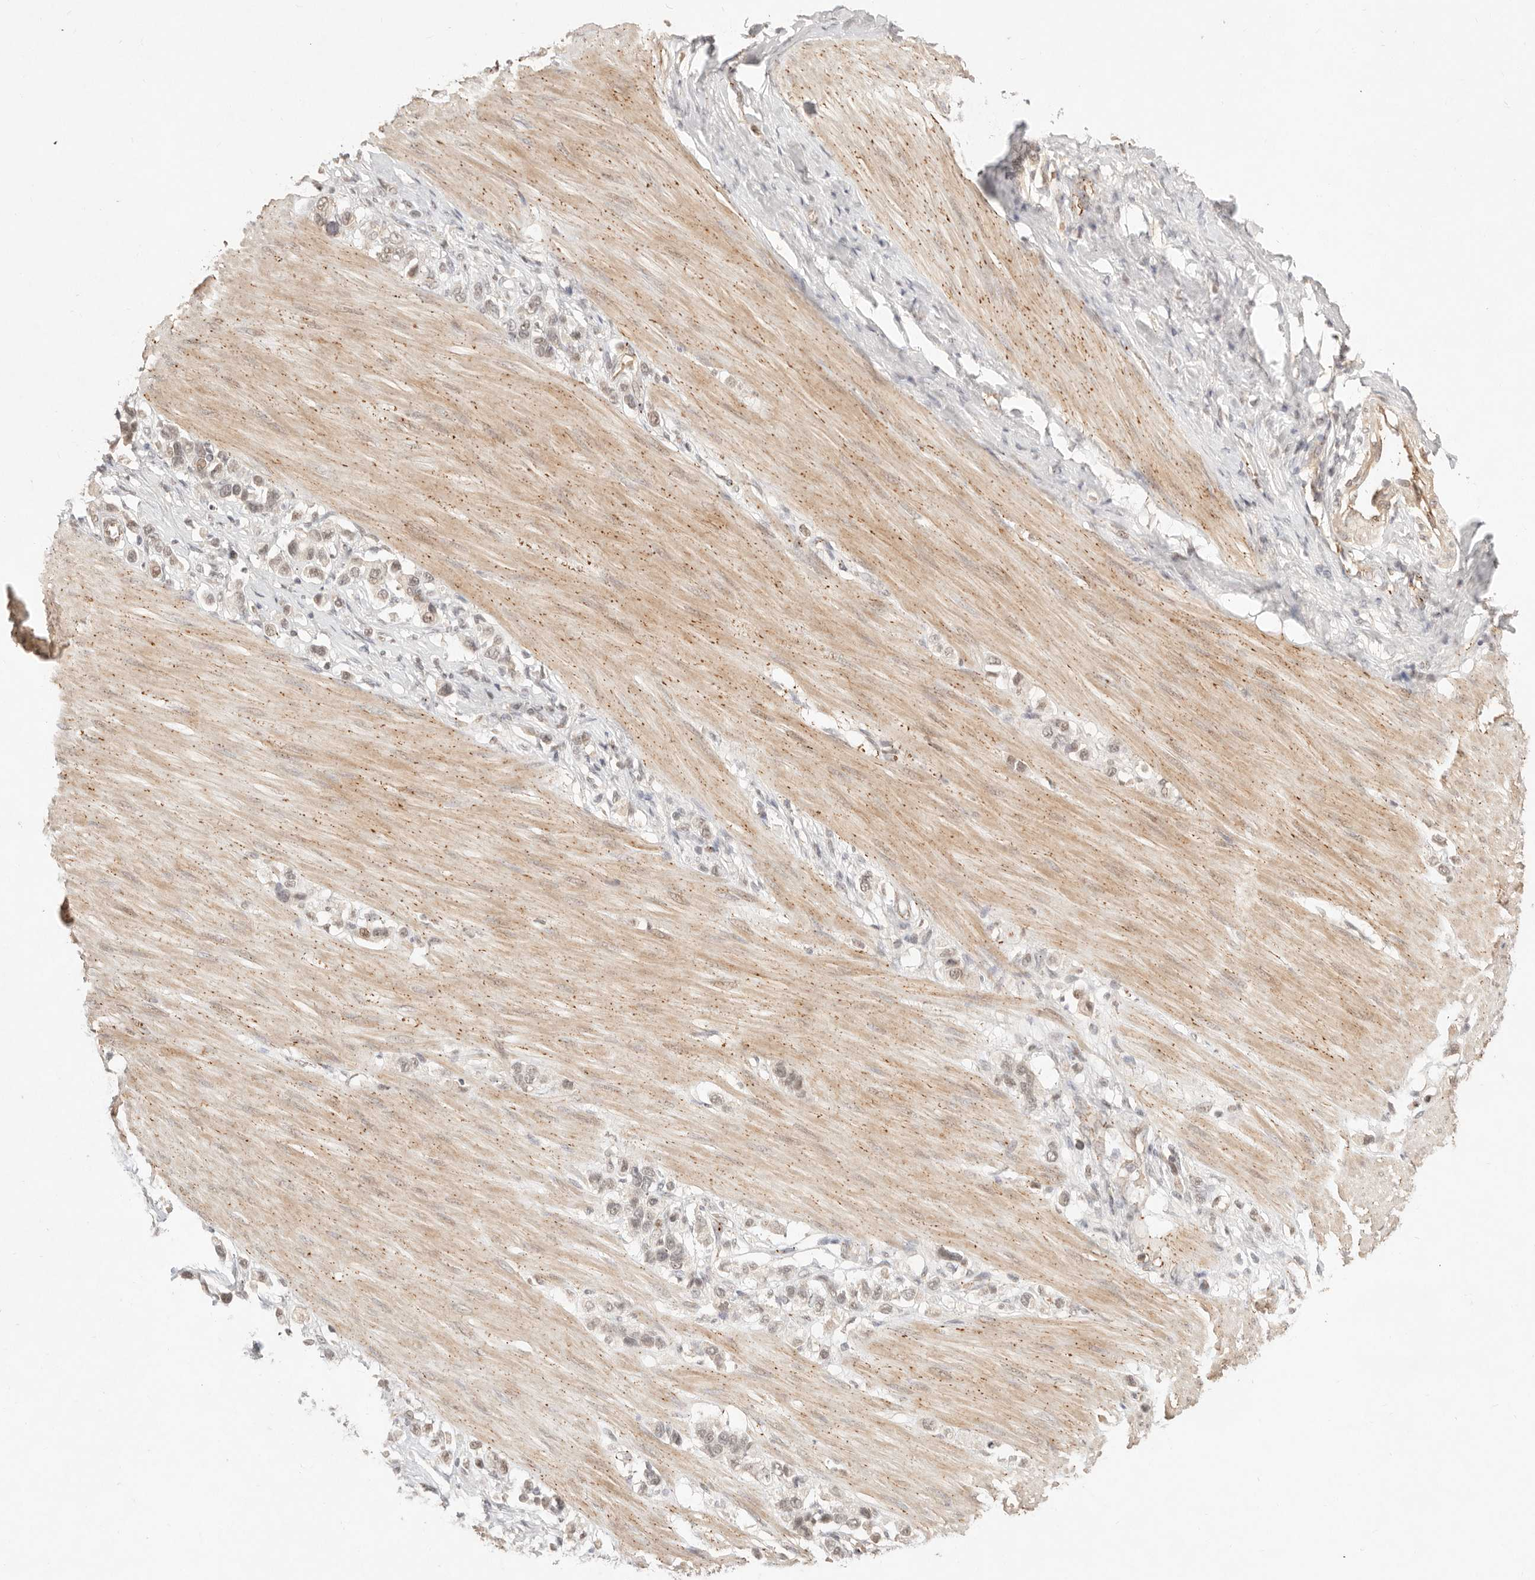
{"staining": {"intensity": "moderate", "quantity": ">75%", "location": "nuclear"}, "tissue": "stomach cancer", "cell_type": "Tumor cells", "image_type": "cancer", "snomed": [{"axis": "morphology", "description": "Adenocarcinoma, NOS"}, {"axis": "topography", "description": "Stomach"}], "caption": "Protein expression analysis of human stomach adenocarcinoma reveals moderate nuclear expression in approximately >75% of tumor cells.", "gene": "MEP1A", "patient": {"sex": "female", "age": 65}}